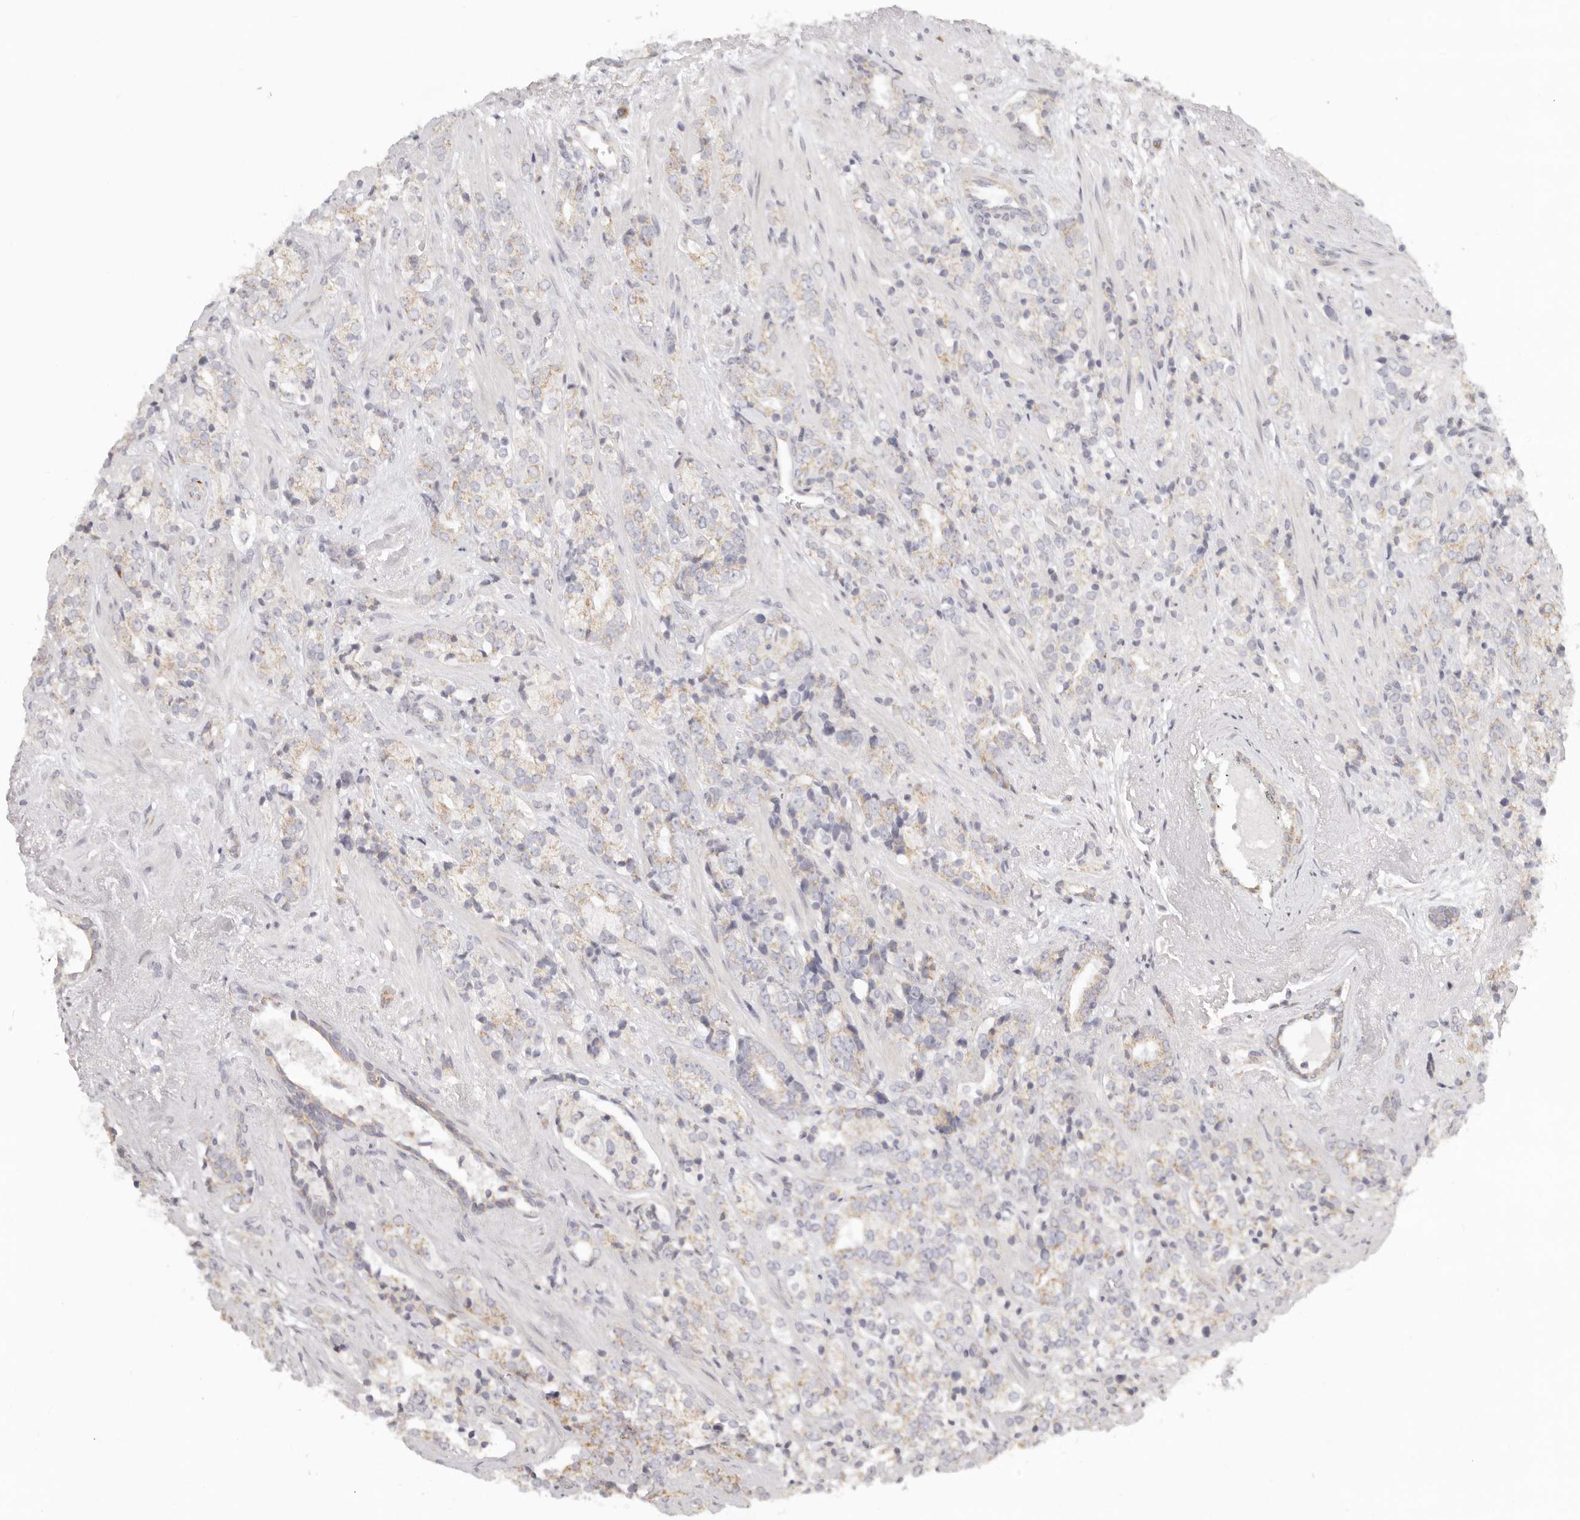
{"staining": {"intensity": "moderate", "quantity": "25%-75%", "location": "cytoplasmic/membranous"}, "tissue": "prostate cancer", "cell_type": "Tumor cells", "image_type": "cancer", "snomed": [{"axis": "morphology", "description": "Adenocarcinoma, High grade"}, {"axis": "topography", "description": "Prostate"}], "caption": "This histopathology image displays immunohistochemistry staining of human adenocarcinoma (high-grade) (prostate), with medium moderate cytoplasmic/membranous staining in about 25%-75% of tumor cells.", "gene": "KDF1", "patient": {"sex": "male", "age": 71}}